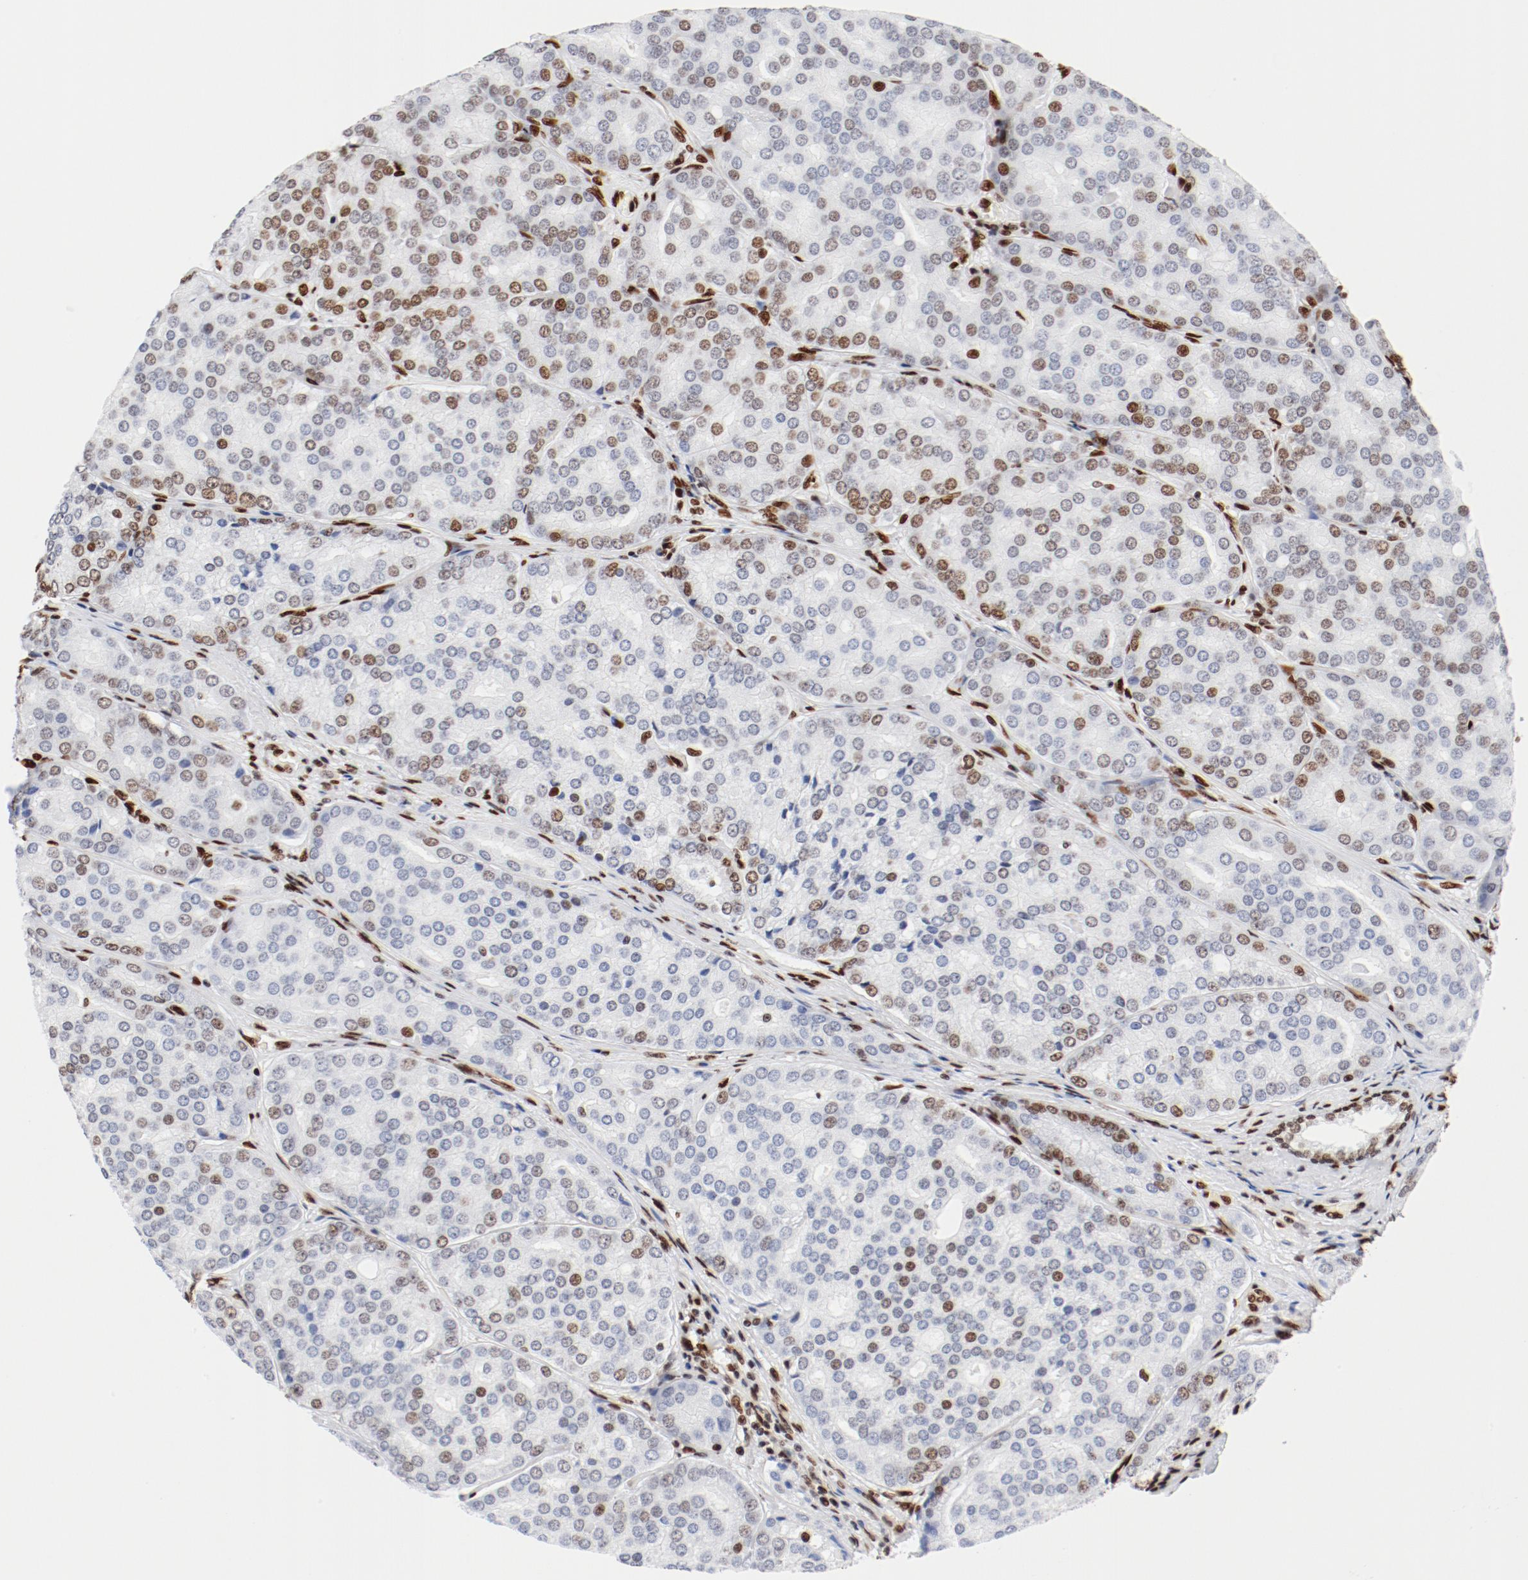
{"staining": {"intensity": "moderate", "quantity": "25%-75%", "location": "nuclear"}, "tissue": "prostate cancer", "cell_type": "Tumor cells", "image_type": "cancer", "snomed": [{"axis": "morphology", "description": "Adenocarcinoma, High grade"}, {"axis": "topography", "description": "Prostate"}], "caption": "Moderate nuclear positivity is identified in approximately 25%-75% of tumor cells in prostate cancer. (DAB IHC with brightfield microscopy, high magnification).", "gene": "CTBP1", "patient": {"sex": "male", "age": 64}}